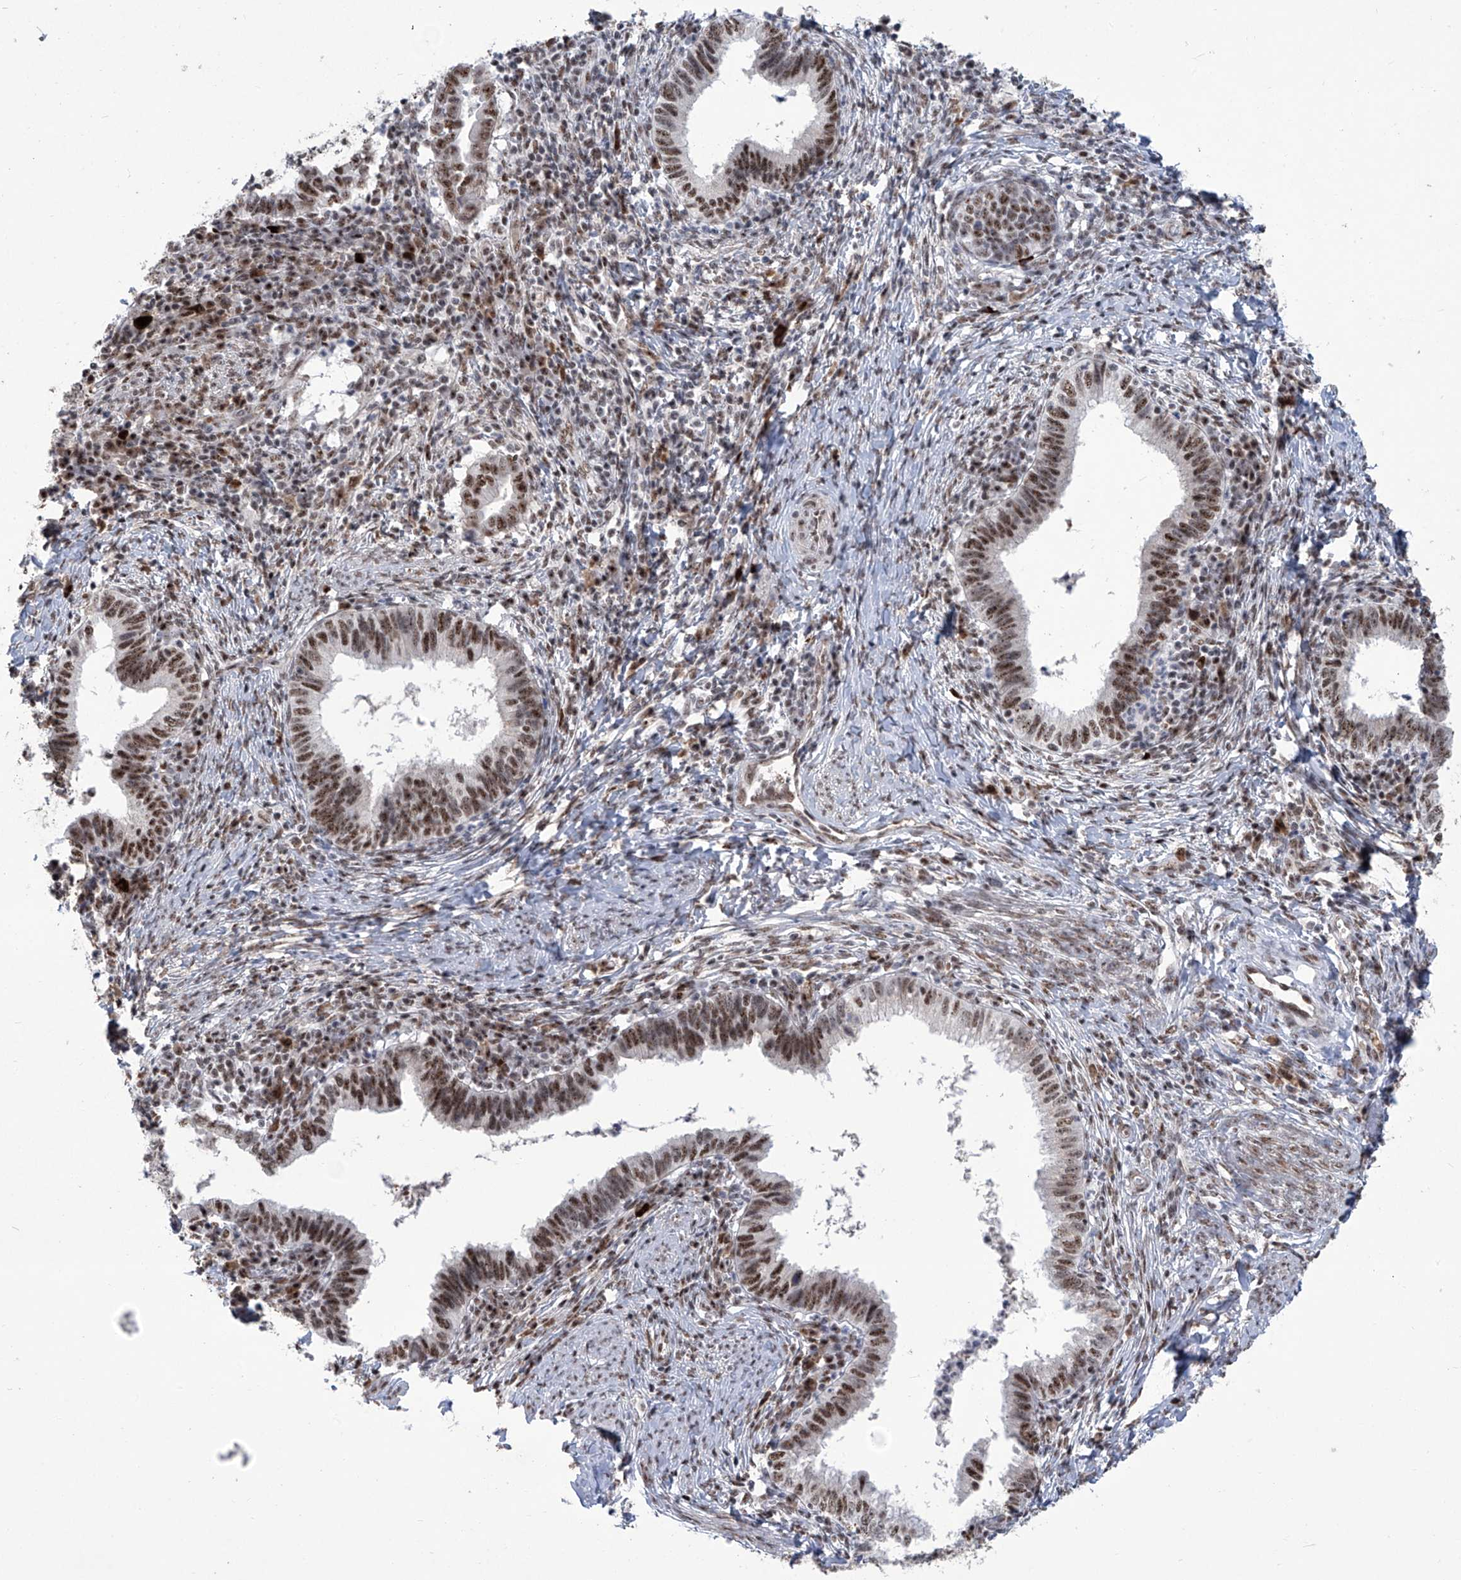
{"staining": {"intensity": "moderate", "quantity": ">75%", "location": "nuclear"}, "tissue": "cervical cancer", "cell_type": "Tumor cells", "image_type": "cancer", "snomed": [{"axis": "morphology", "description": "Adenocarcinoma, NOS"}, {"axis": "topography", "description": "Cervix"}], "caption": "Cervical cancer stained for a protein (brown) exhibits moderate nuclear positive staining in about >75% of tumor cells.", "gene": "FBXL4", "patient": {"sex": "female", "age": 36}}